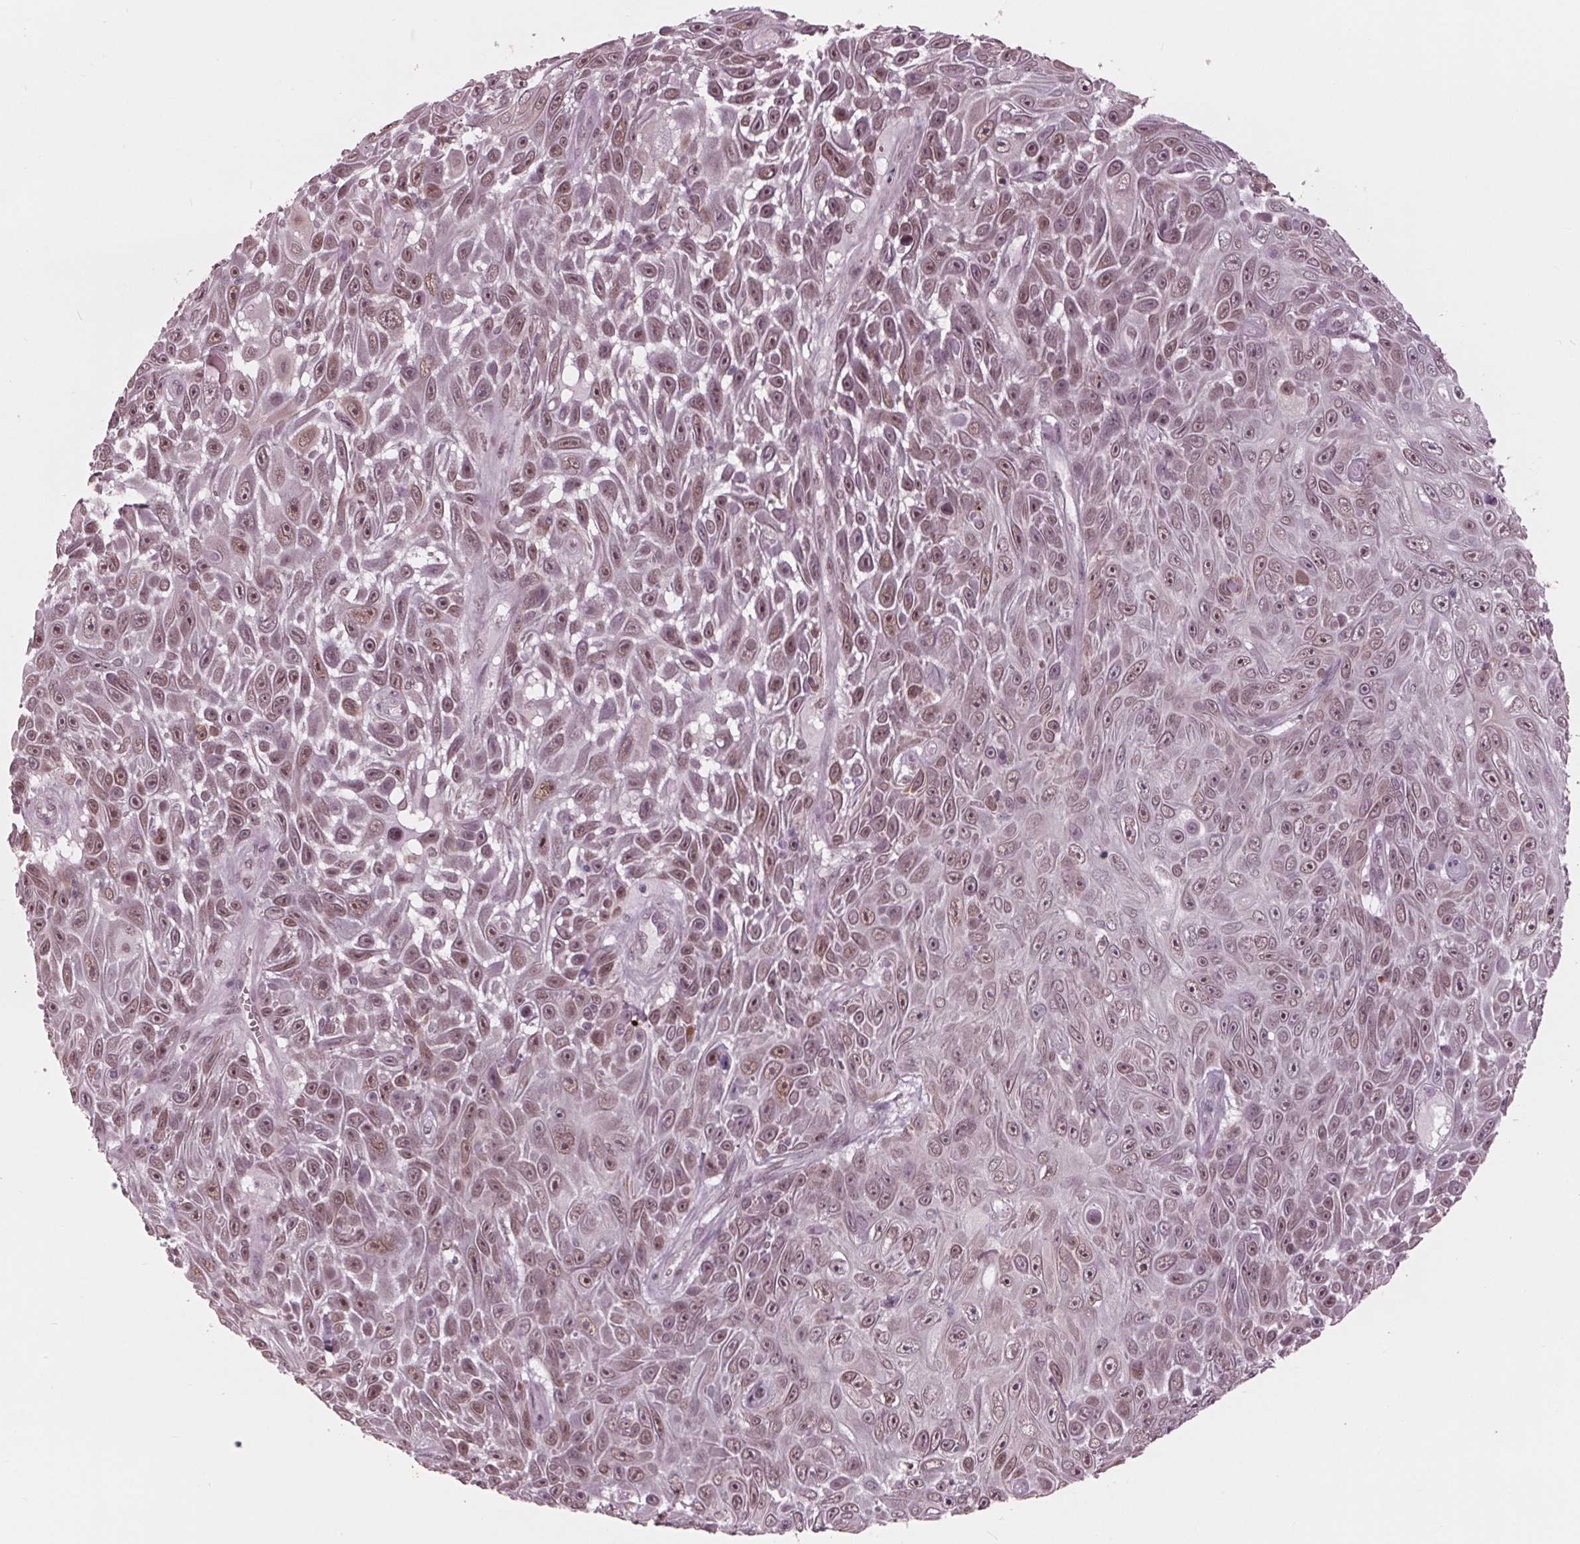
{"staining": {"intensity": "weak", "quantity": ">75%", "location": "nuclear"}, "tissue": "skin cancer", "cell_type": "Tumor cells", "image_type": "cancer", "snomed": [{"axis": "morphology", "description": "Squamous cell carcinoma, NOS"}, {"axis": "topography", "description": "Skin"}], "caption": "An image showing weak nuclear positivity in approximately >75% of tumor cells in skin cancer, as visualized by brown immunohistochemical staining.", "gene": "DNMT3L", "patient": {"sex": "male", "age": 82}}